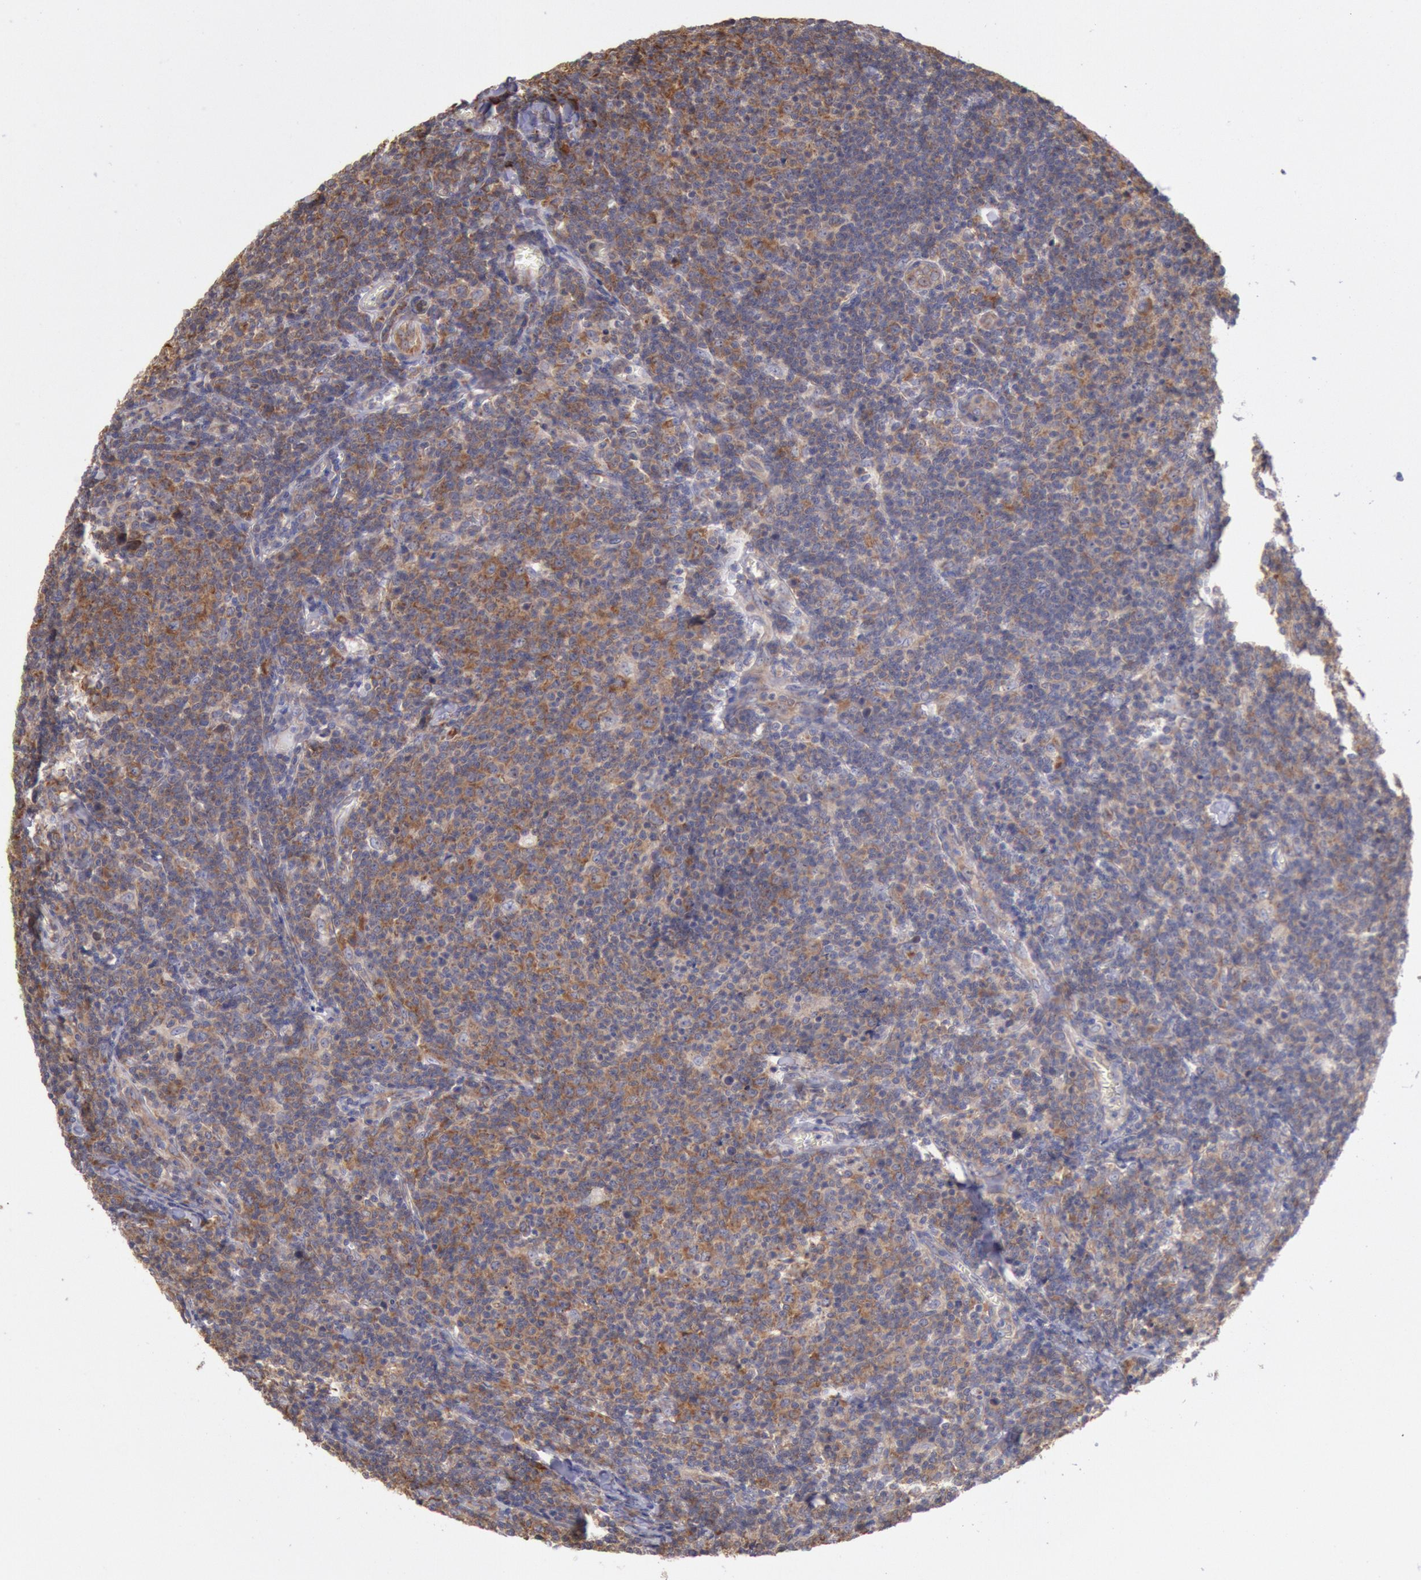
{"staining": {"intensity": "moderate", "quantity": ">75%", "location": "cytoplasmic/membranous"}, "tissue": "lymphoma", "cell_type": "Tumor cells", "image_type": "cancer", "snomed": [{"axis": "morphology", "description": "Malignant lymphoma, non-Hodgkin's type, Low grade"}, {"axis": "topography", "description": "Lymph node"}], "caption": "Immunohistochemical staining of human low-grade malignant lymphoma, non-Hodgkin's type shows moderate cytoplasmic/membranous protein staining in about >75% of tumor cells. (DAB (3,3'-diaminobenzidine) = brown stain, brightfield microscopy at high magnification).", "gene": "DRG1", "patient": {"sex": "male", "age": 74}}